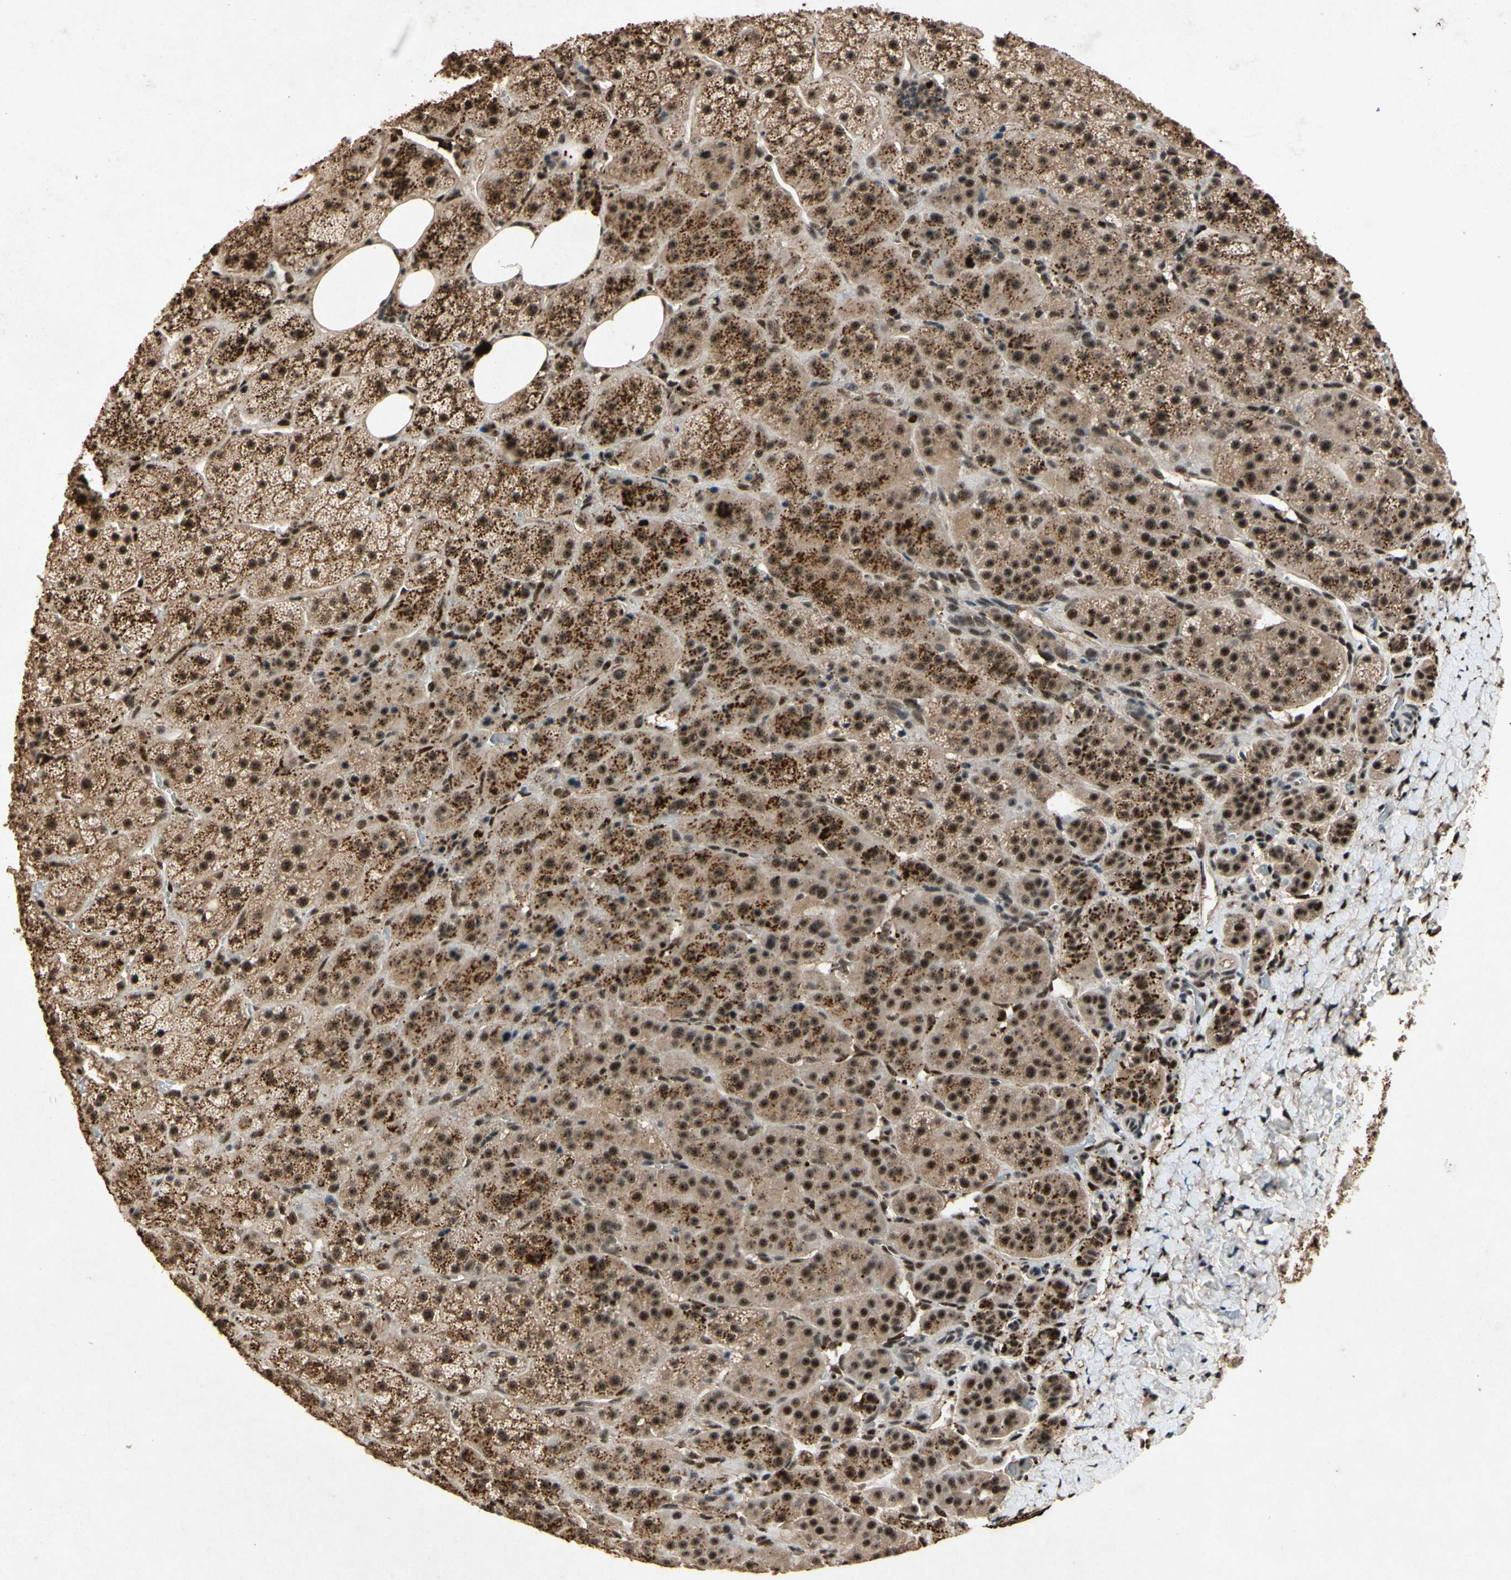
{"staining": {"intensity": "moderate", "quantity": ">75%", "location": "cytoplasmic/membranous,nuclear"}, "tissue": "adrenal gland", "cell_type": "Glandular cells", "image_type": "normal", "snomed": [{"axis": "morphology", "description": "Normal tissue, NOS"}, {"axis": "topography", "description": "Adrenal gland"}], "caption": "Normal adrenal gland displays moderate cytoplasmic/membranous,nuclear expression in approximately >75% of glandular cells.", "gene": "PML", "patient": {"sex": "female", "age": 57}}